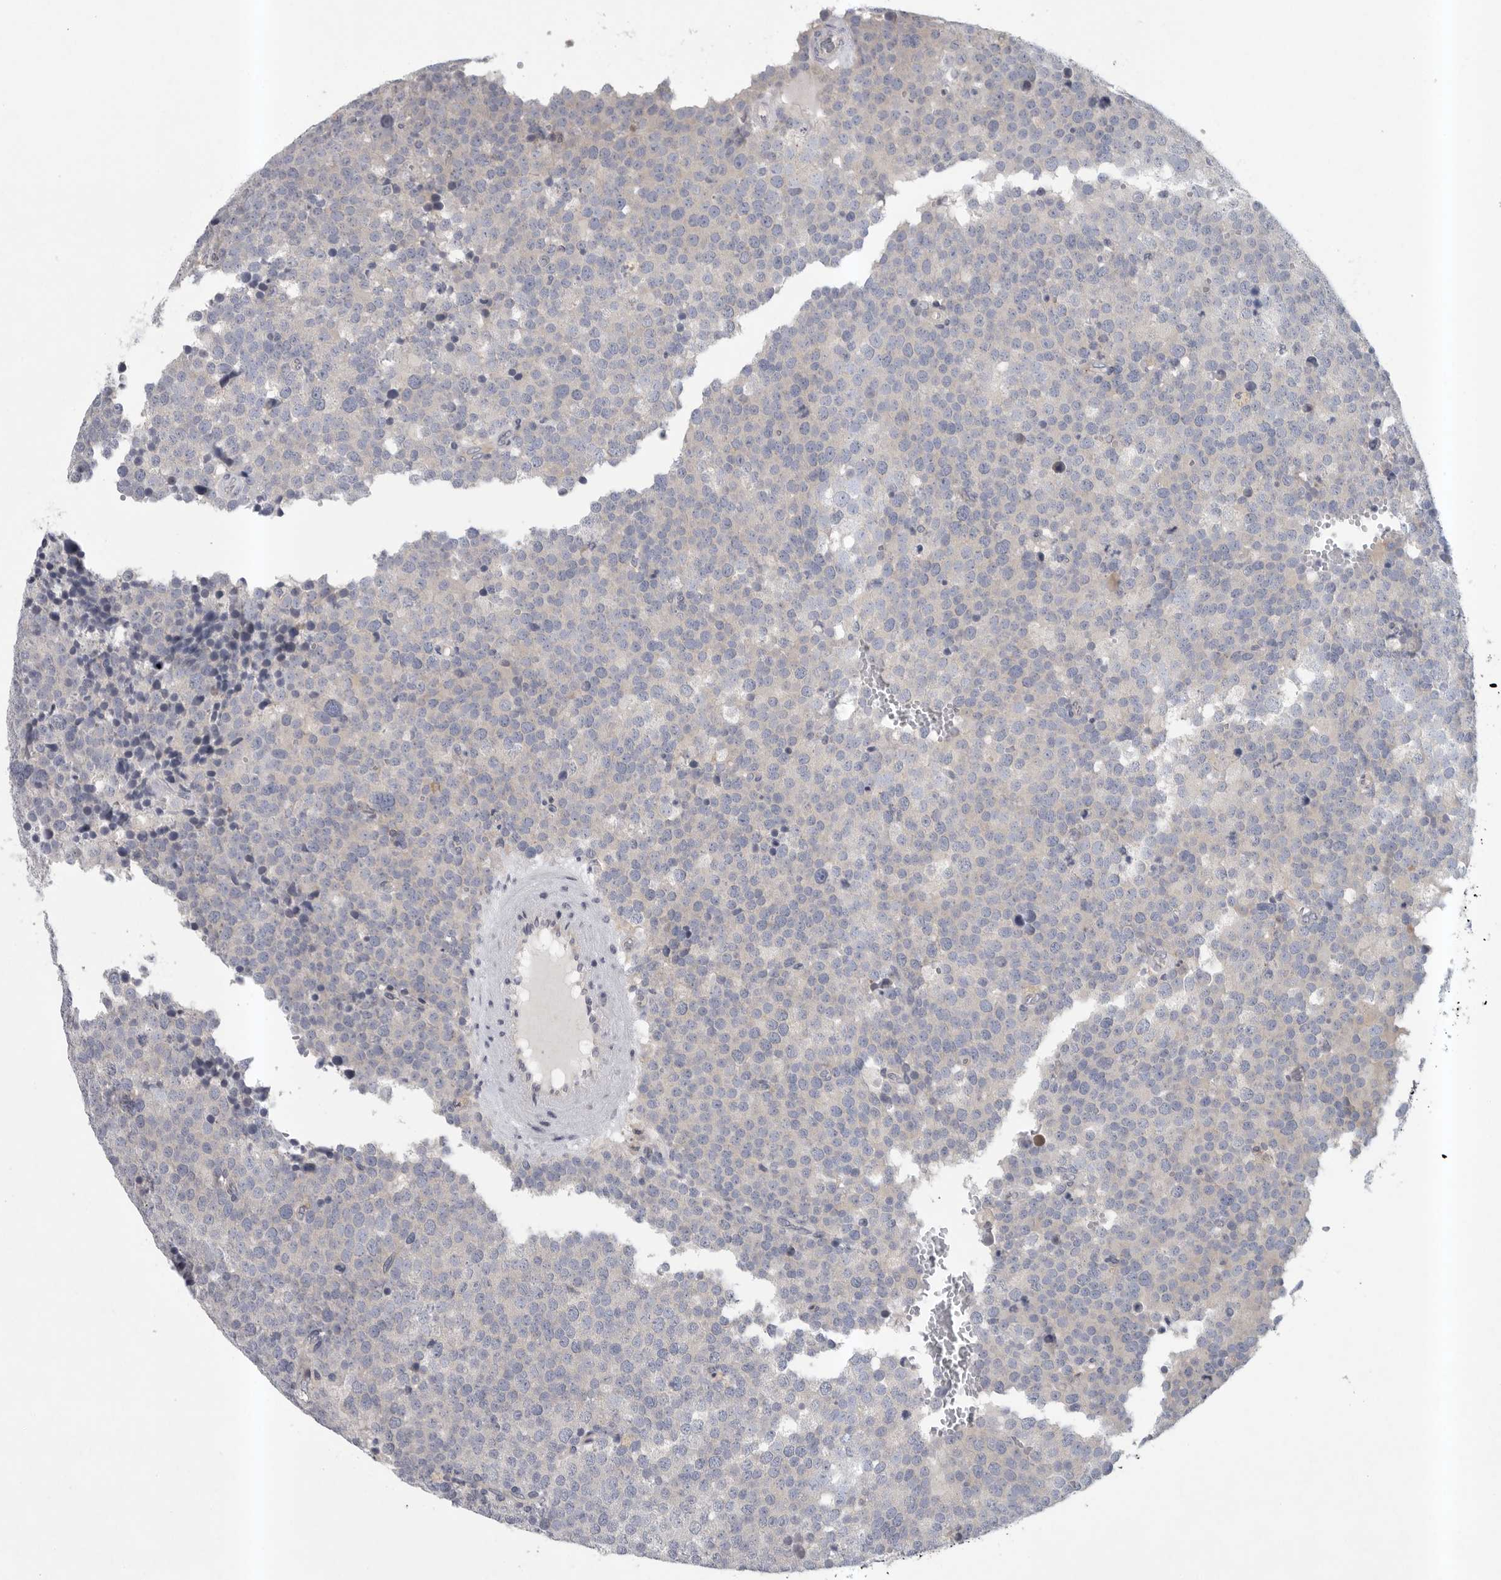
{"staining": {"intensity": "negative", "quantity": "none", "location": "none"}, "tissue": "testis cancer", "cell_type": "Tumor cells", "image_type": "cancer", "snomed": [{"axis": "morphology", "description": "Seminoma, NOS"}, {"axis": "topography", "description": "Testis"}], "caption": "This is a micrograph of immunohistochemistry (IHC) staining of testis cancer (seminoma), which shows no expression in tumor cells.", "gene": "TMEM69", "patient": {"sex": "male", "age": 71}}